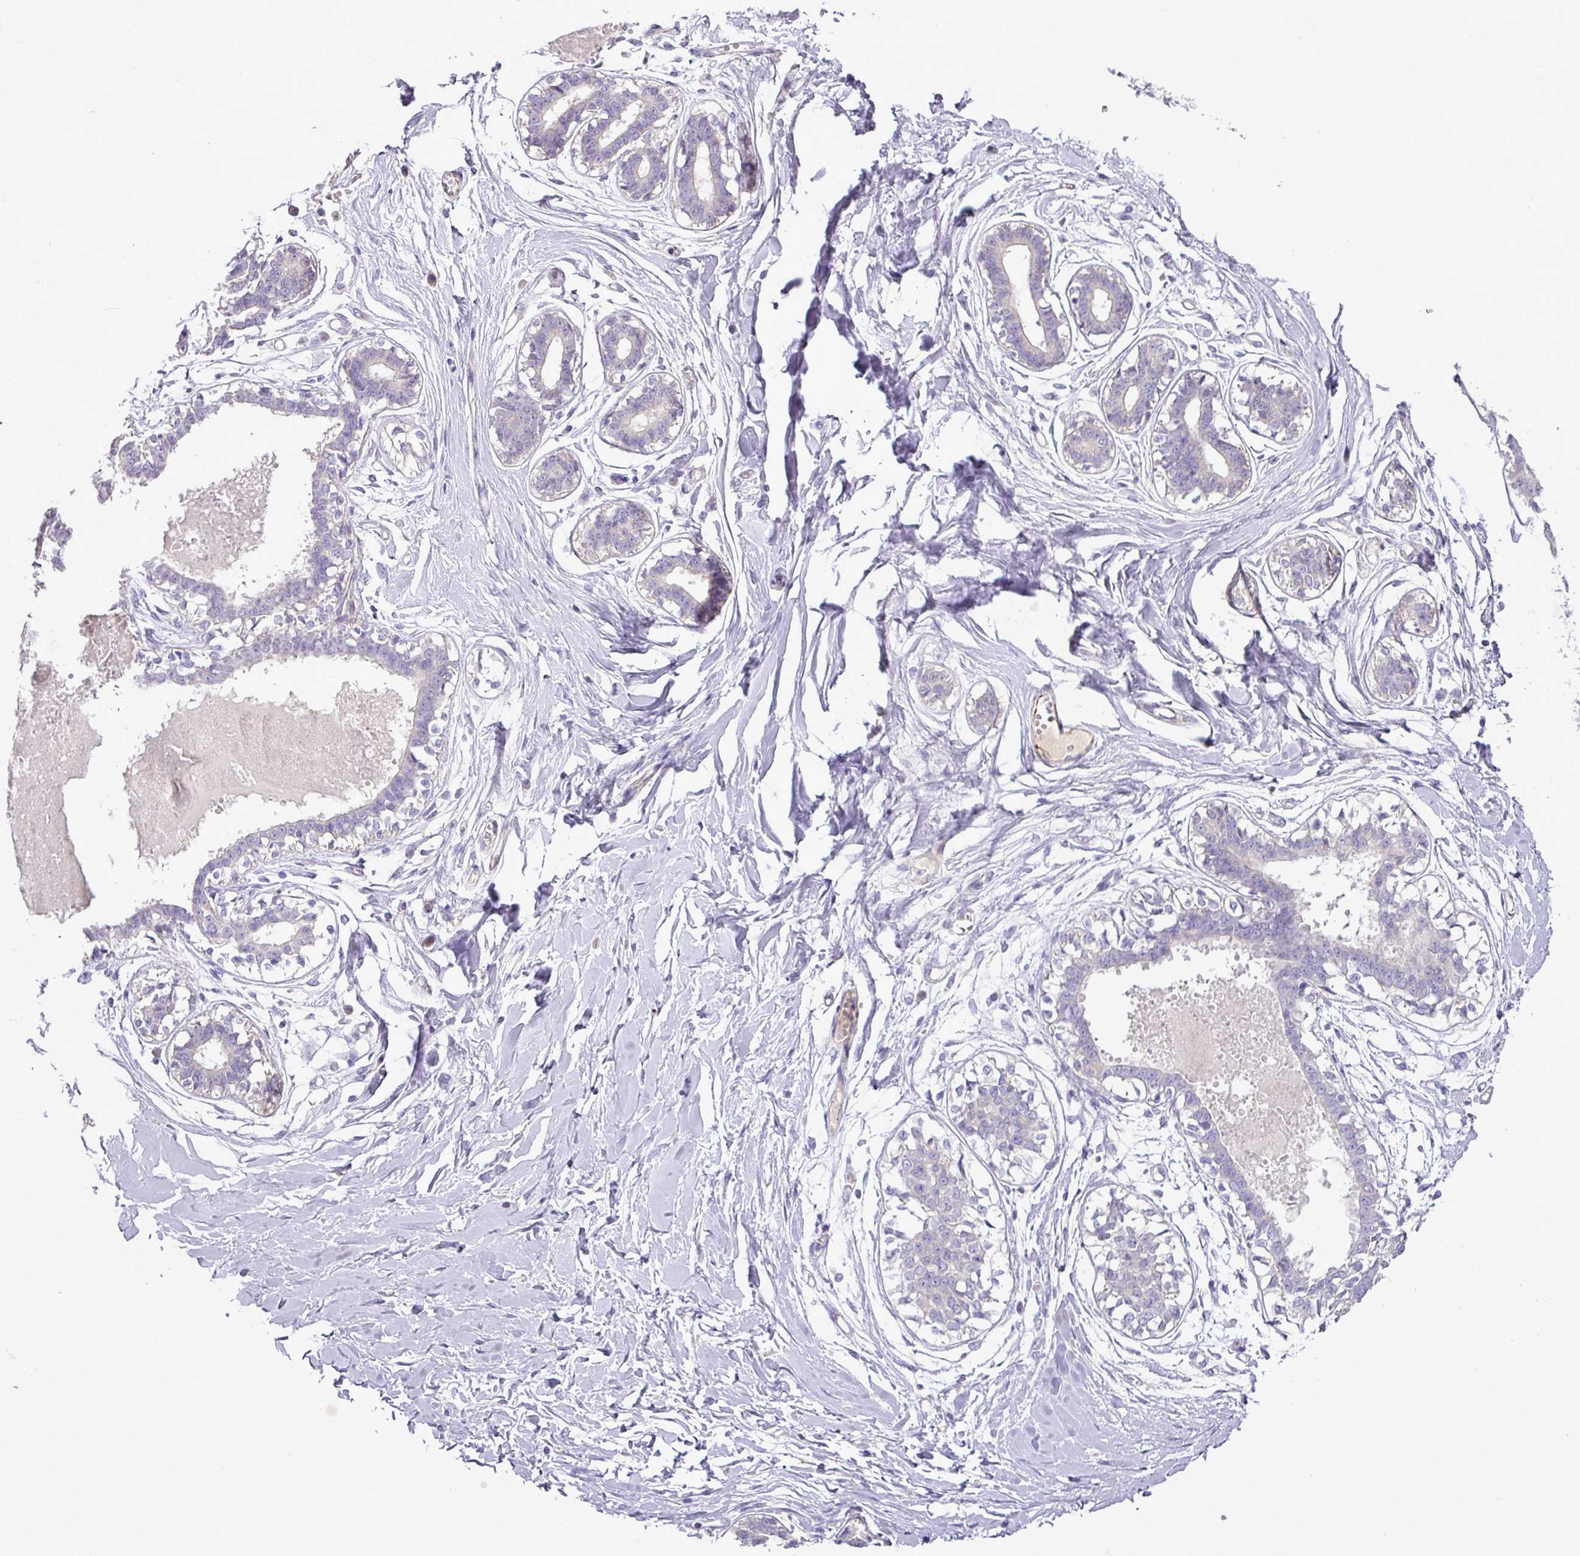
{"staining": {"intensity": "negative", "quantity": "none", "location": "none"}, "tissue": "breast", "cell_type": "Adipocytes", "image_type": "normal", "snomed": [{"axis": "morphology", "description": "Normal tissue, NOS"}, {"axis": "topography", "description": "Breast"}], "caption": "DAB (3,3'-diaminobenzidine) immunohistochemical staining of benign human breast displays no significant expression in adipocytes.", "gene": "BRINP2", "patient": {"sex": "female", "age": 45}}